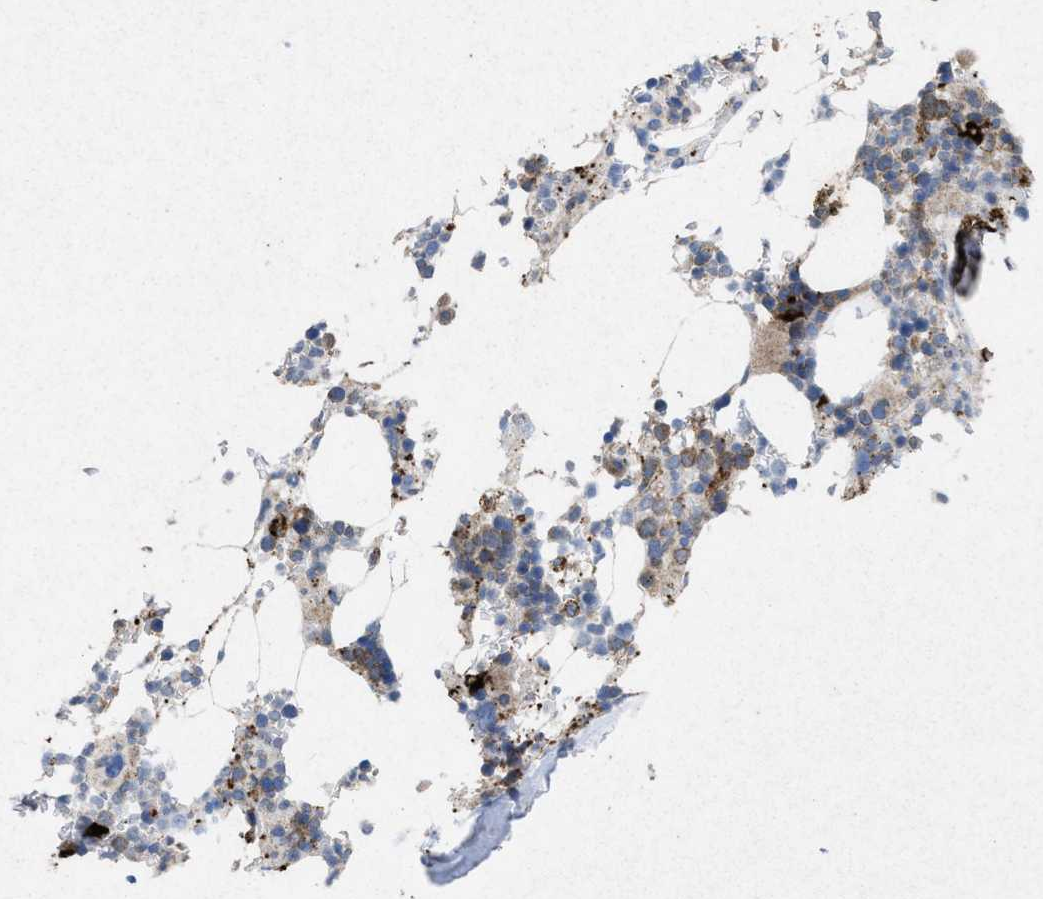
{"staining": {"intensity": "moderate", "quantity": "25%-75%", "location": "cytoplasmic/membranous"}, "tissue": "bone marrow", "cell_type": "Hematopoietic cells", "image_type": "normal", "snomed": [{"axis": "morphology", "description": "Normal tissue, NOS"}, {"axis": "topography", "description": "Bone marrow"}], "caption": "This image exhibits unremarkable bone marrow stained with immunohistochemistry (IHC) to label a protein in brown. The cytoplasmic/membranous of hematopoietic cells show moderate positivity for the protein. Nuclei are counter-stained blue.", "gene": "MSI2", "patient": {"sex": "female", "age": 81}}